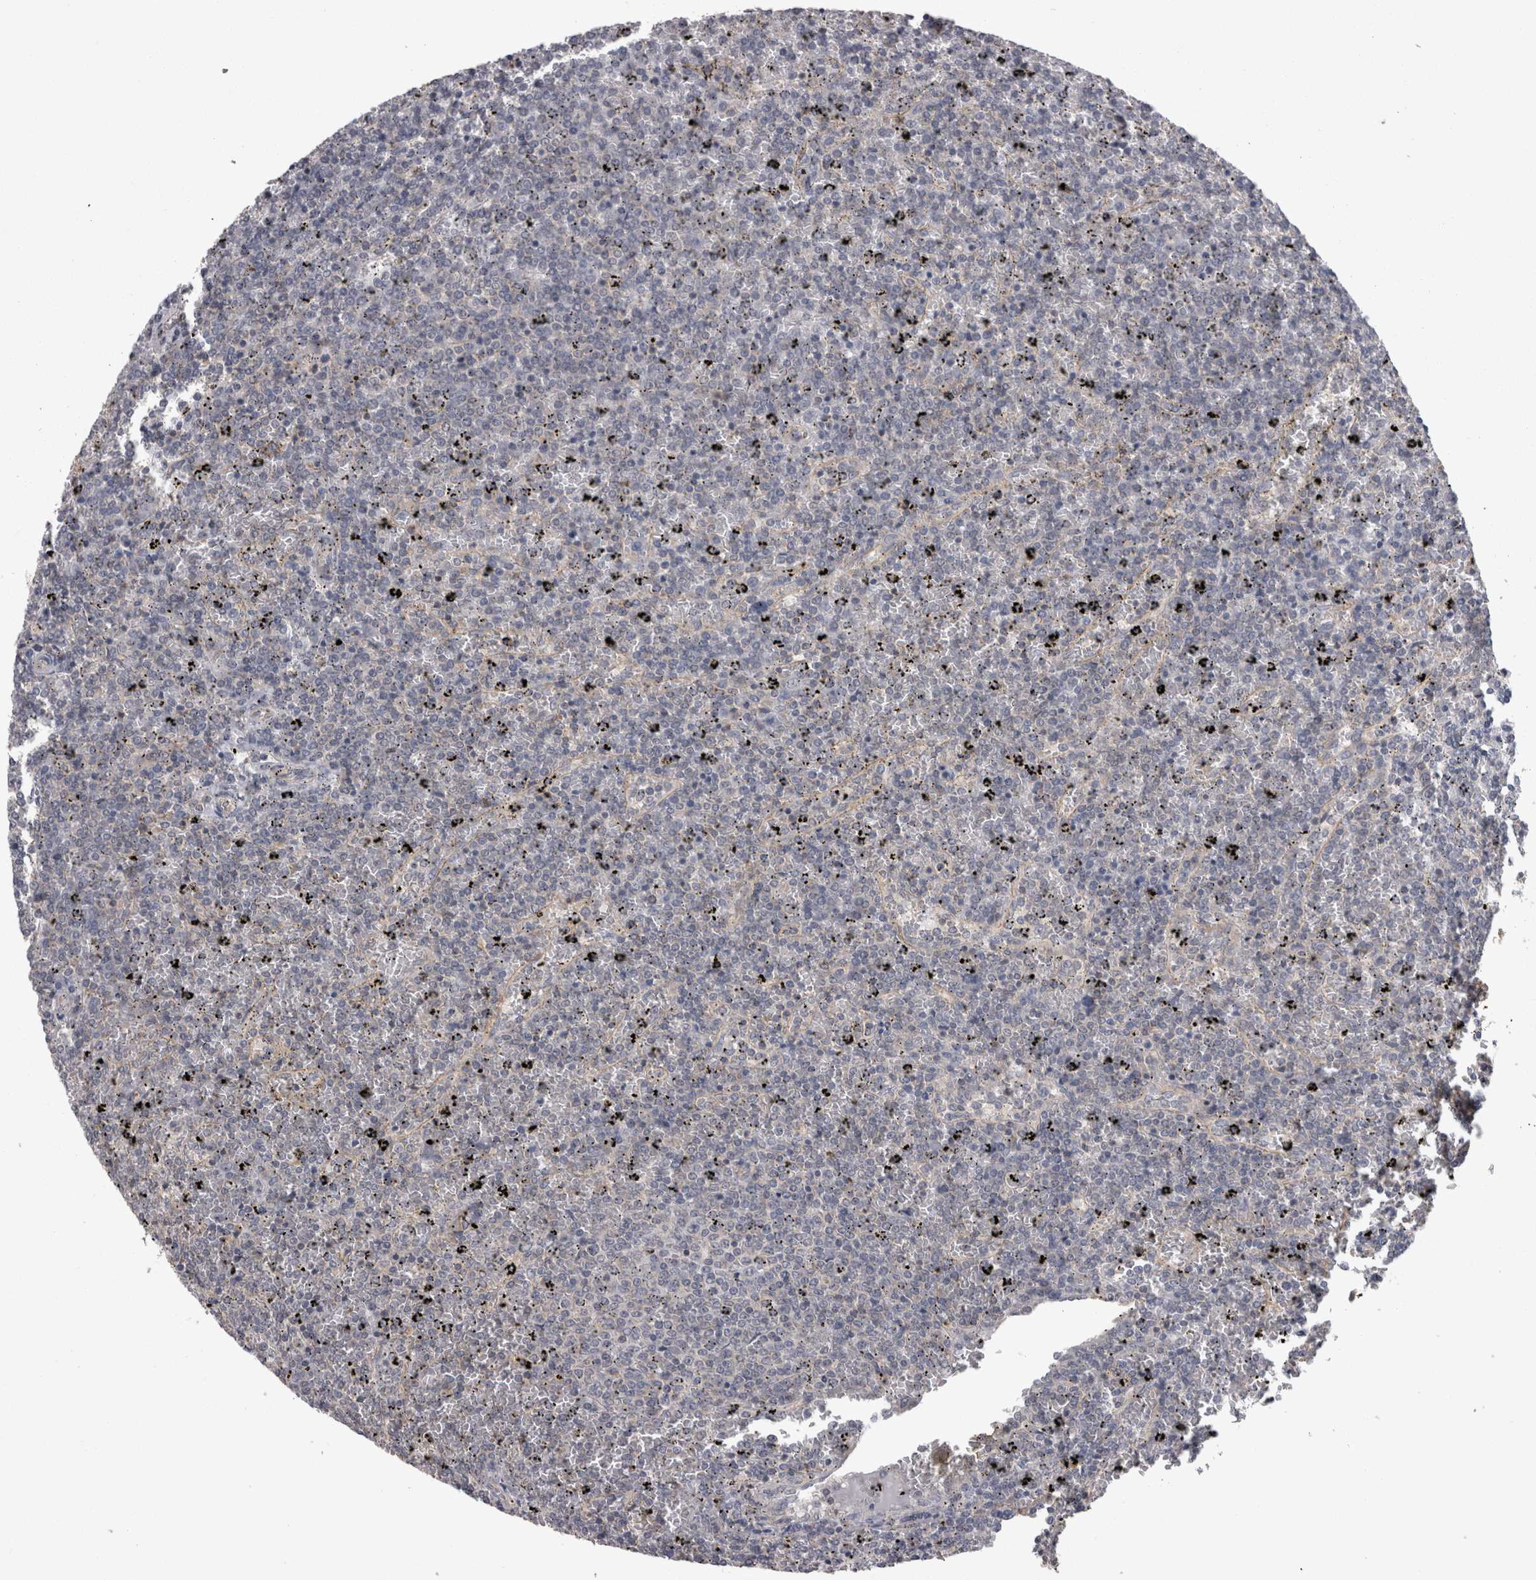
{"staining": {"intensity": "negative", "quantity": "none", "location": "none"}, "tissue": "lymphoma", "cell_type": "Tumor cells", "image_type": "cancer", "snomed": [{"axis": "morphology", "description": "Malignant lymphoma, non-Hodgkin's type, Low grade"}, {"axis": "topography", "description": "Spleen"}], "caption": "DAB immunohistochemical staining of human lymphoma exhibits no significant staining in tumor cells.", "gene": "PON3", "patient": {"sex": "female", "age": 77}}